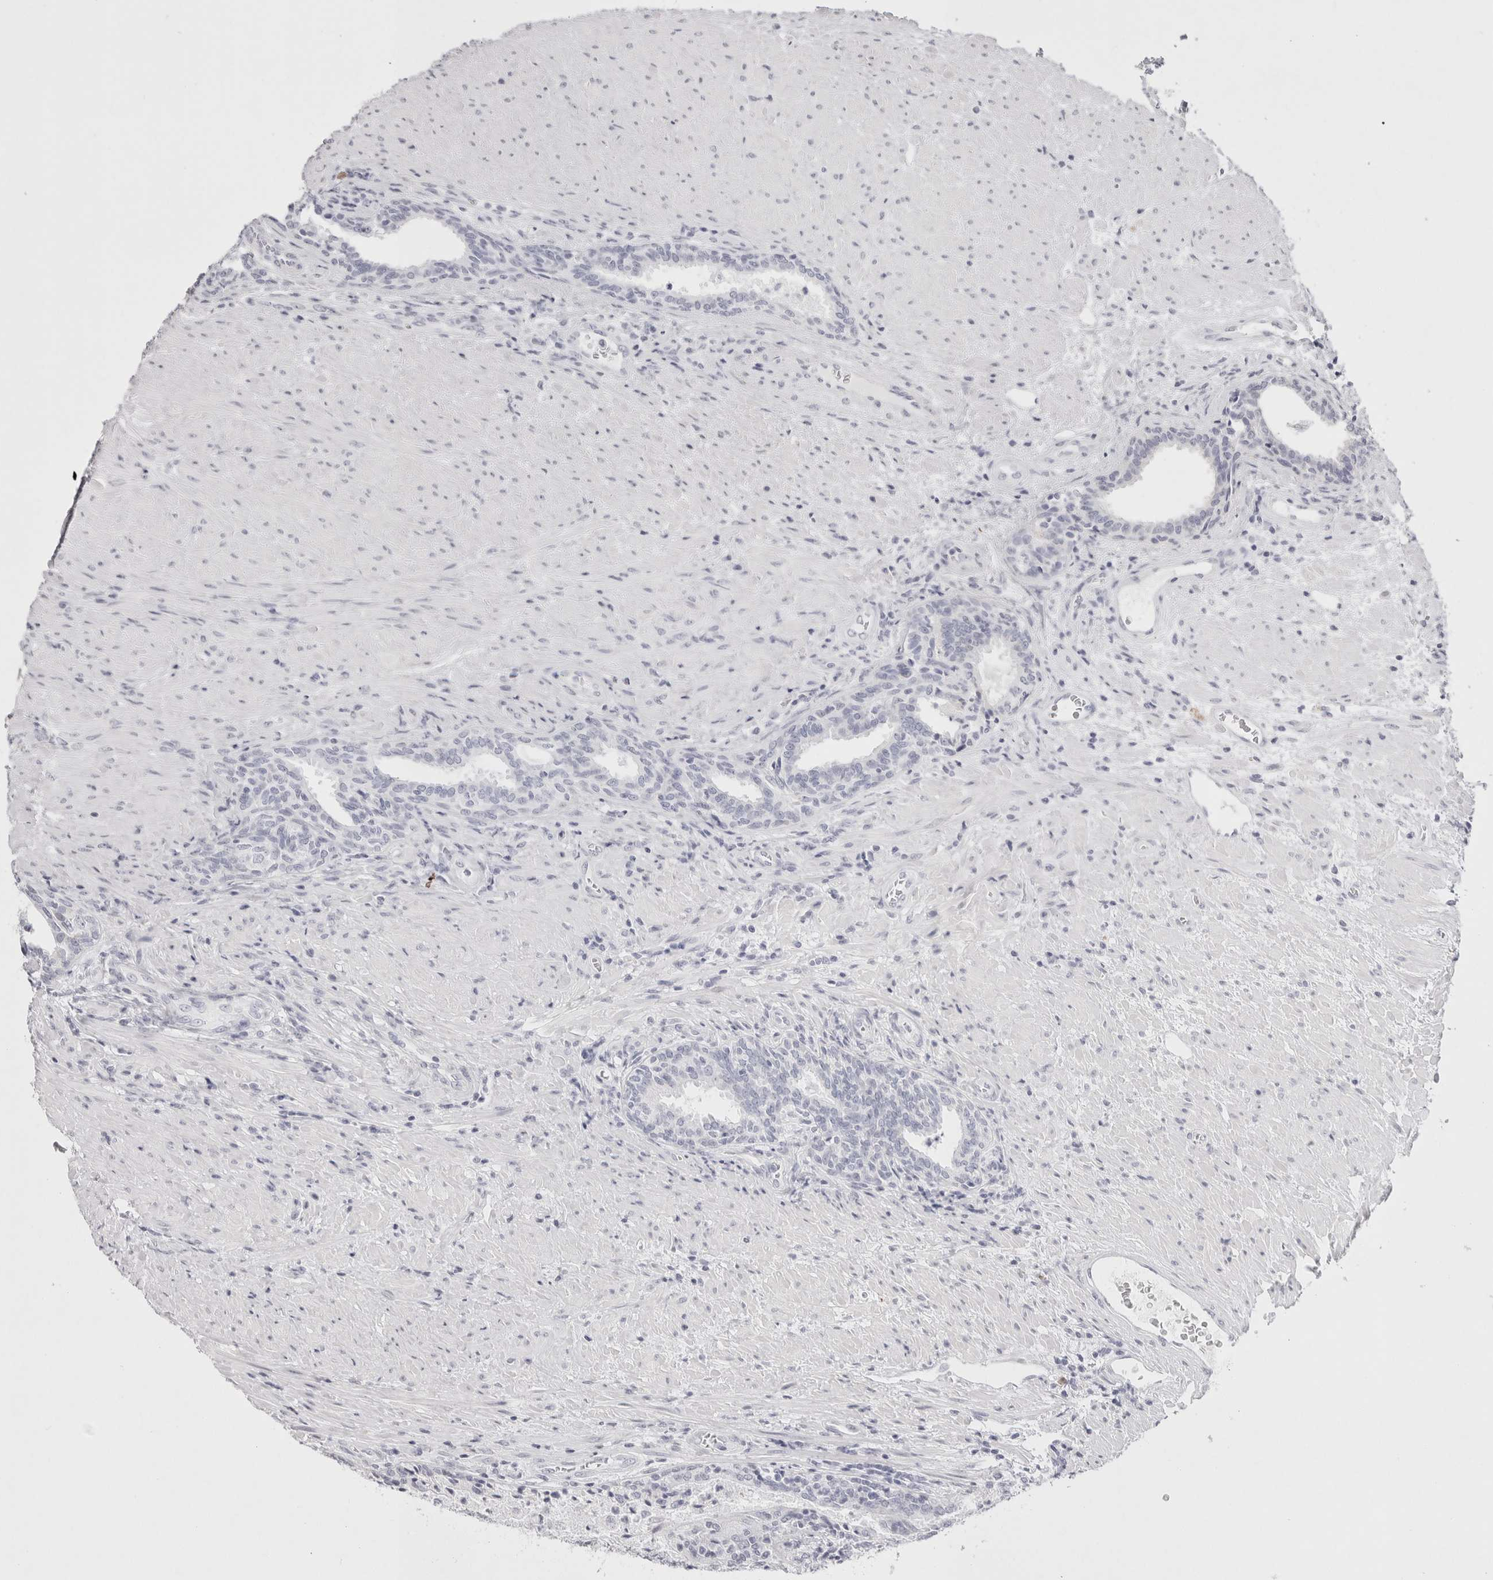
{"staining": {"intensity": "negative", "quantity": "none", "location": "none"}, "tissue": "prostate", "cell_type": "Glandular cells", "image_type": "normal", "snomed": [{"axis": "morphology", "description": "Normal tissue, NOS"}, {"axis": "topography", "description": "Prostate"}], "caption": "Prostate was stained to show a protein in brown. There is no significant expression in glandular cells. Brightfield microscopy of IHC stained with DAB (brown) and hematoxylin (blue), captured at high magnification.", "gene": "GARIN1A", "patient": {"sex": "male", "age": 76}}